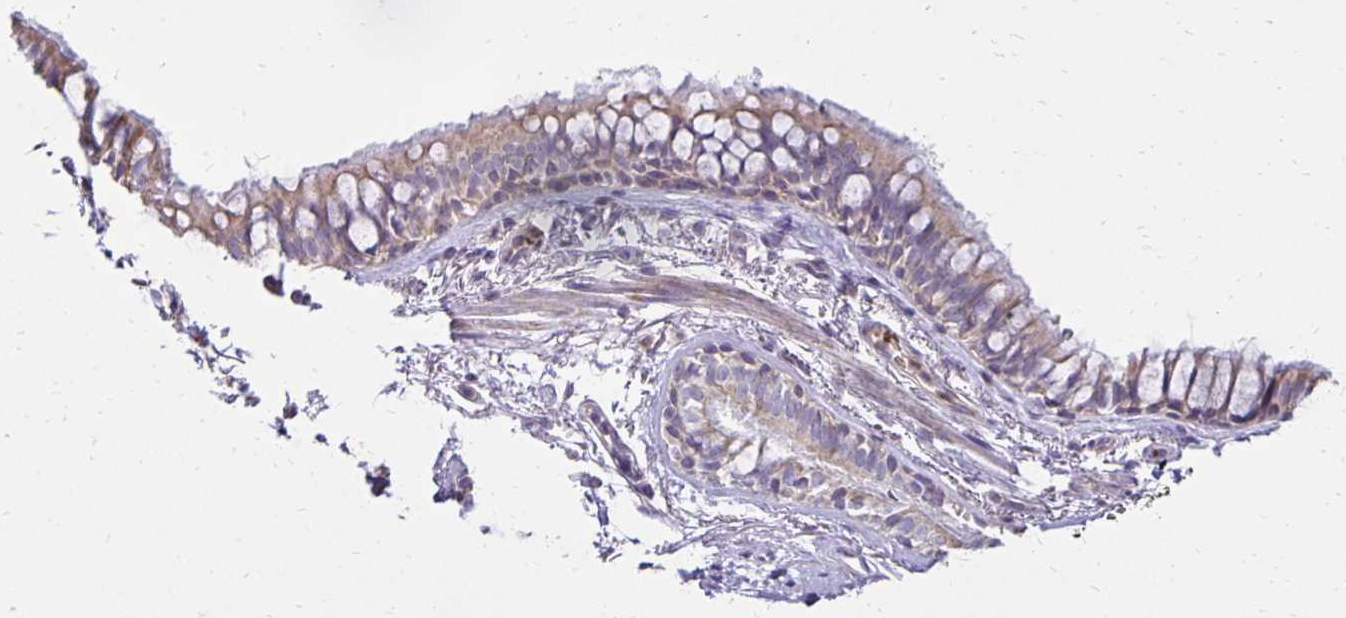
{"staining": {"intensity": "weak", "quantity": "25%-75%", "location": "cytoplasmic/membranous"}, "tissue": "bronchus", "cell_type": "Respiratory epithelial cells", "image_type": "normal", "snomed": [{"axis": "morphology", "description": "Normal tissue, NOS"}, {"axis": "topography", "description": "Bronchus"}], "caption": "Immunohistochemistry (IHC) histopathology image of normal human bronchus stained for a protein (brown), which displays low levels of weak cytoplasmic/membranous staining in approximately 25%-75% of respiratory epithelial cells.", "gene": "FN3K", "patient": {"sex": "male", "age": 70}}